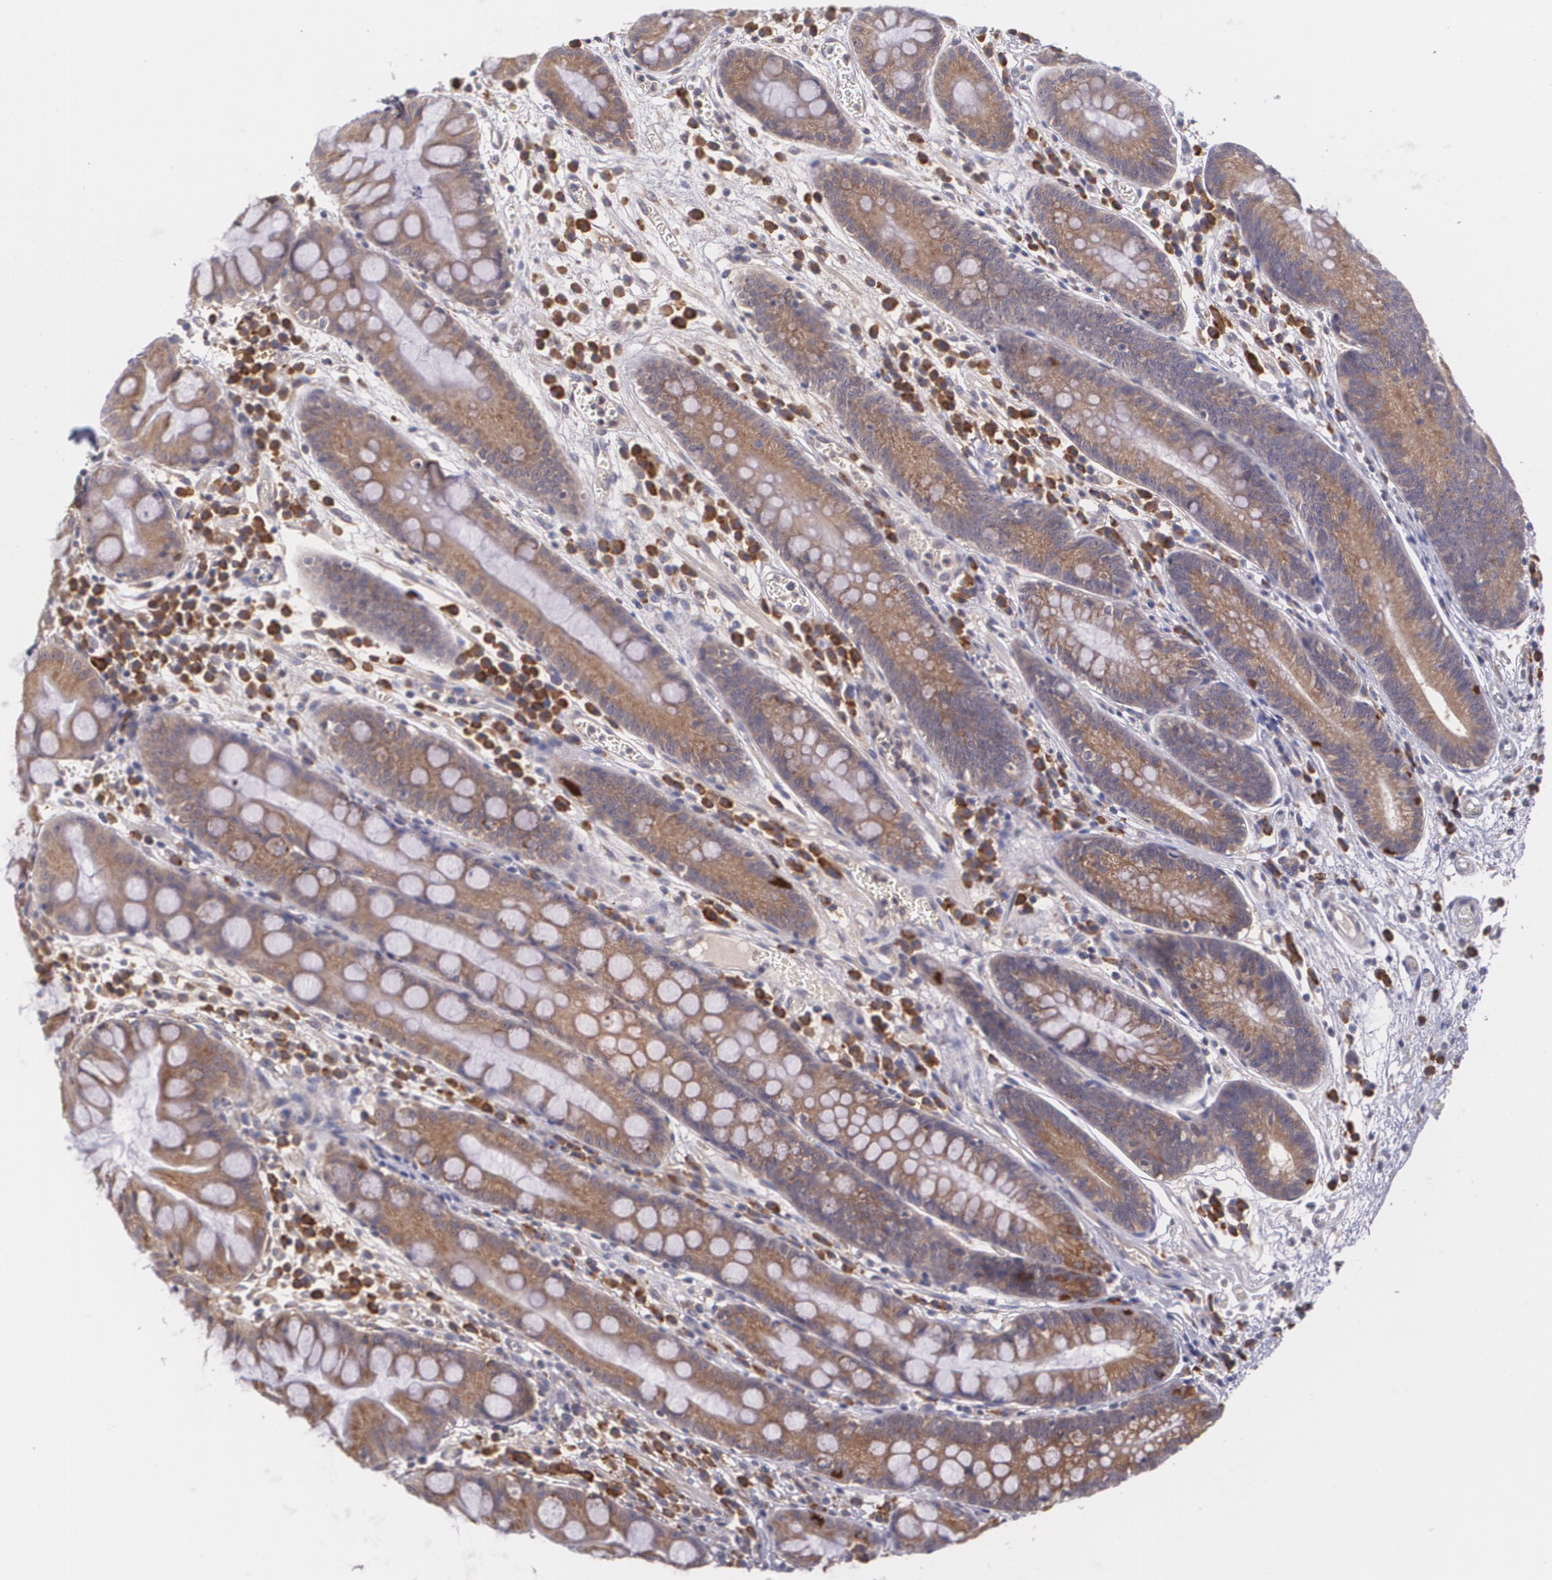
{"staining": {"intensity": "moderate", "quantity": ">75%", "location": "cytoplasmic/membranous"}, "tissue": "stomach", "cell_type": "Glandular cells", "image_type": "normal", "snomed": [{"axis": "morphology", "description": "Normal tissue, NOS"}, {"axis": "morphology", "description": "Inflammation, NOS"}, {"axis": "topography", "description": "Stomach, lower"}], "caption": "A medium amount of moderate cytoplasmic/membranous staining is present in about >75% of glandular cells in unremarkable stomach.", "gene": "CCL17", "patient": {"sex": "male", "age": 59}}